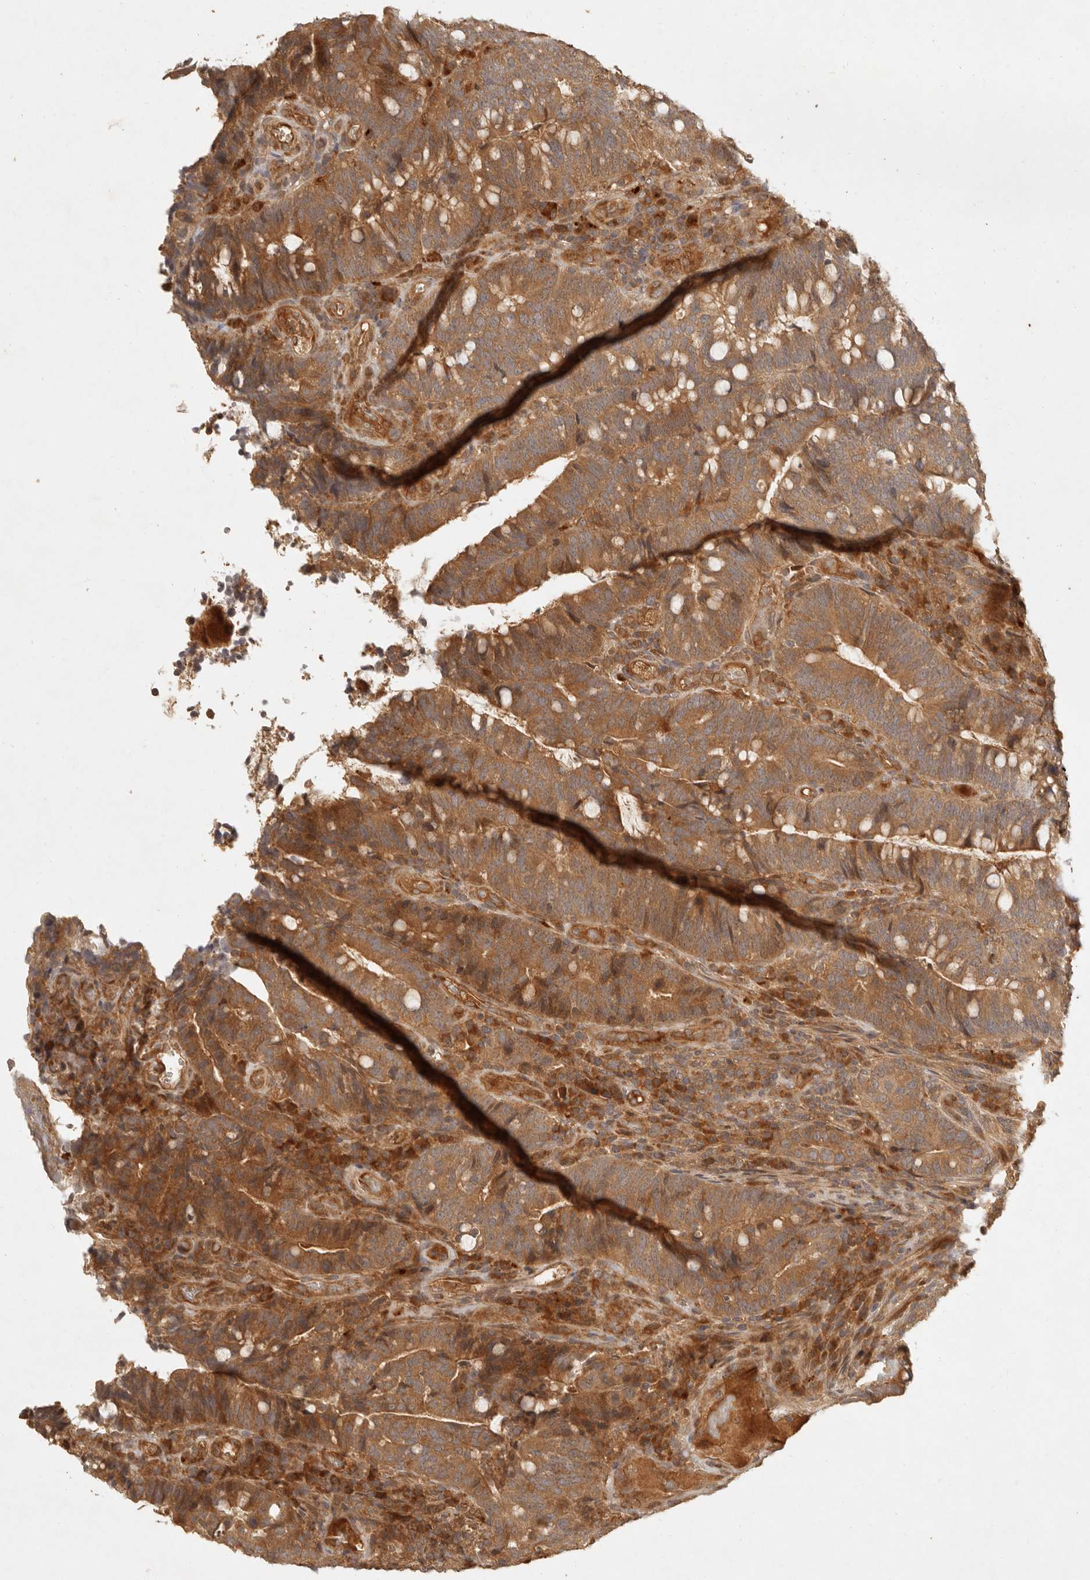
{"staining": {"intensity": "strong", "quantity": ">75%", "location": "cytoplasmic/membranous"}, "tissue": "colorectal cancer", "cell_type": "Tumor cells", "image_type": "cancer", "snomed": [{"axis": "morphology", "description": "Adenocarcinoma, NOS"}, {"axis": "topography", "description": "Colon"}], "caption": "Colorectal cancer (adenocarcinoma) stained with DAB IHC displays high levels of strong cytoplasmic/membranous expression in about >75% of tumor cells.", "gene": "ANKRD61", "patient": {"sex": "female", "age": 66}}